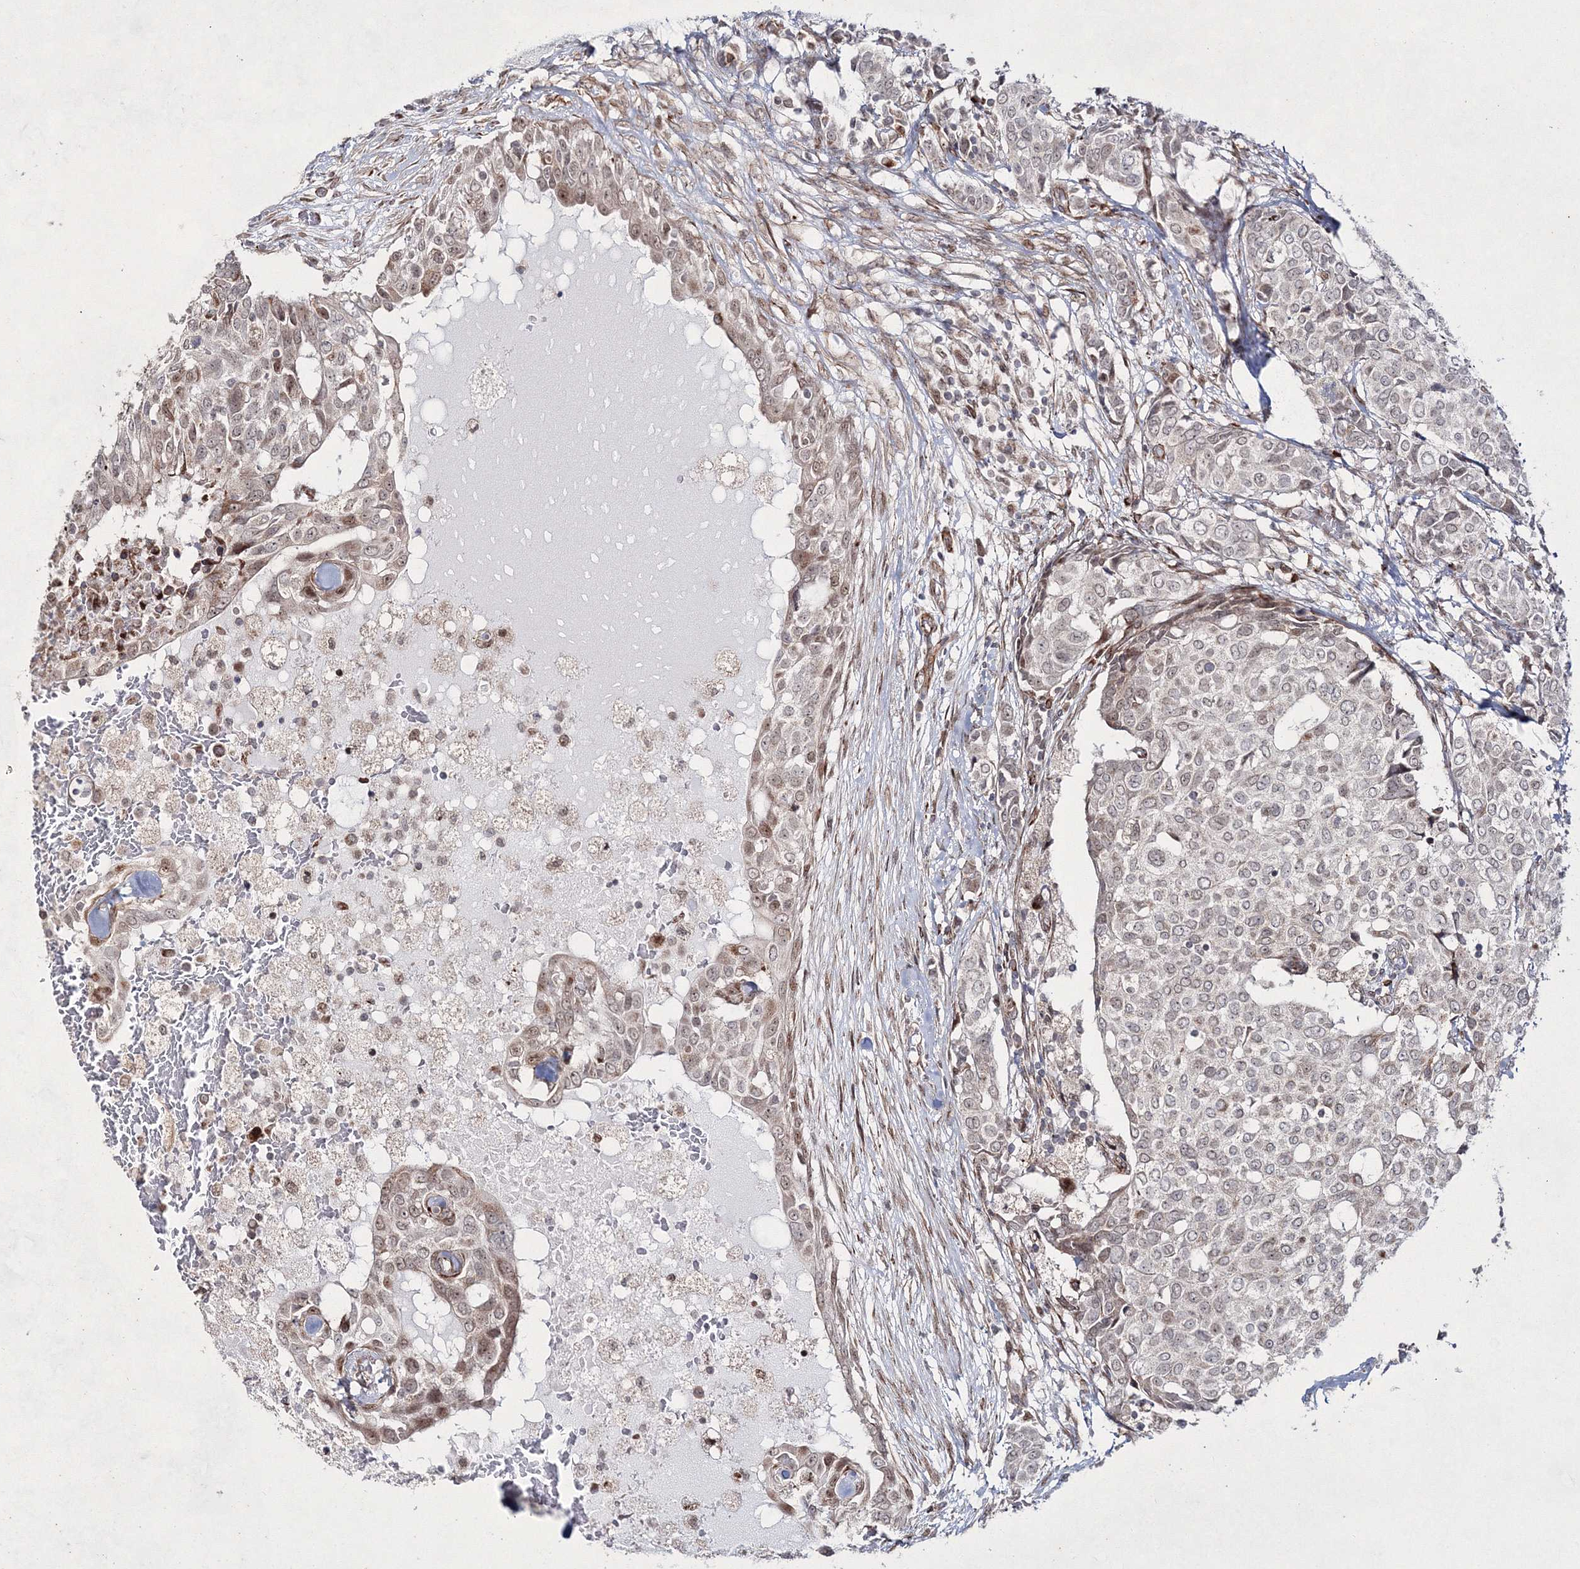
{"staining": {"intensity": "weak", "quantity": ">75%", "location": "nuclear"}, "tissue": "breast cancer", "cell_type": "Tumor cells", "image_type": "cancer", "snomed": [{"axis": "morphology", "description": "Lobular carcinoma"}, {"axis": "topography", "description": "Breast"}], "caption": "Immunohistochemistry (IHC) staining of breast cancer (lobular carcinoma), which shows low levels of weak nuclear staining in approximately >75% of tumor cells indicating weak nuclear protein staining. The staining was performed using DAB (brown) for protein detection and nuclei were counterstained in hematoxylin (blue).", "gene": "SNIP1", "patient": {"sex": "female", "age": 51}}